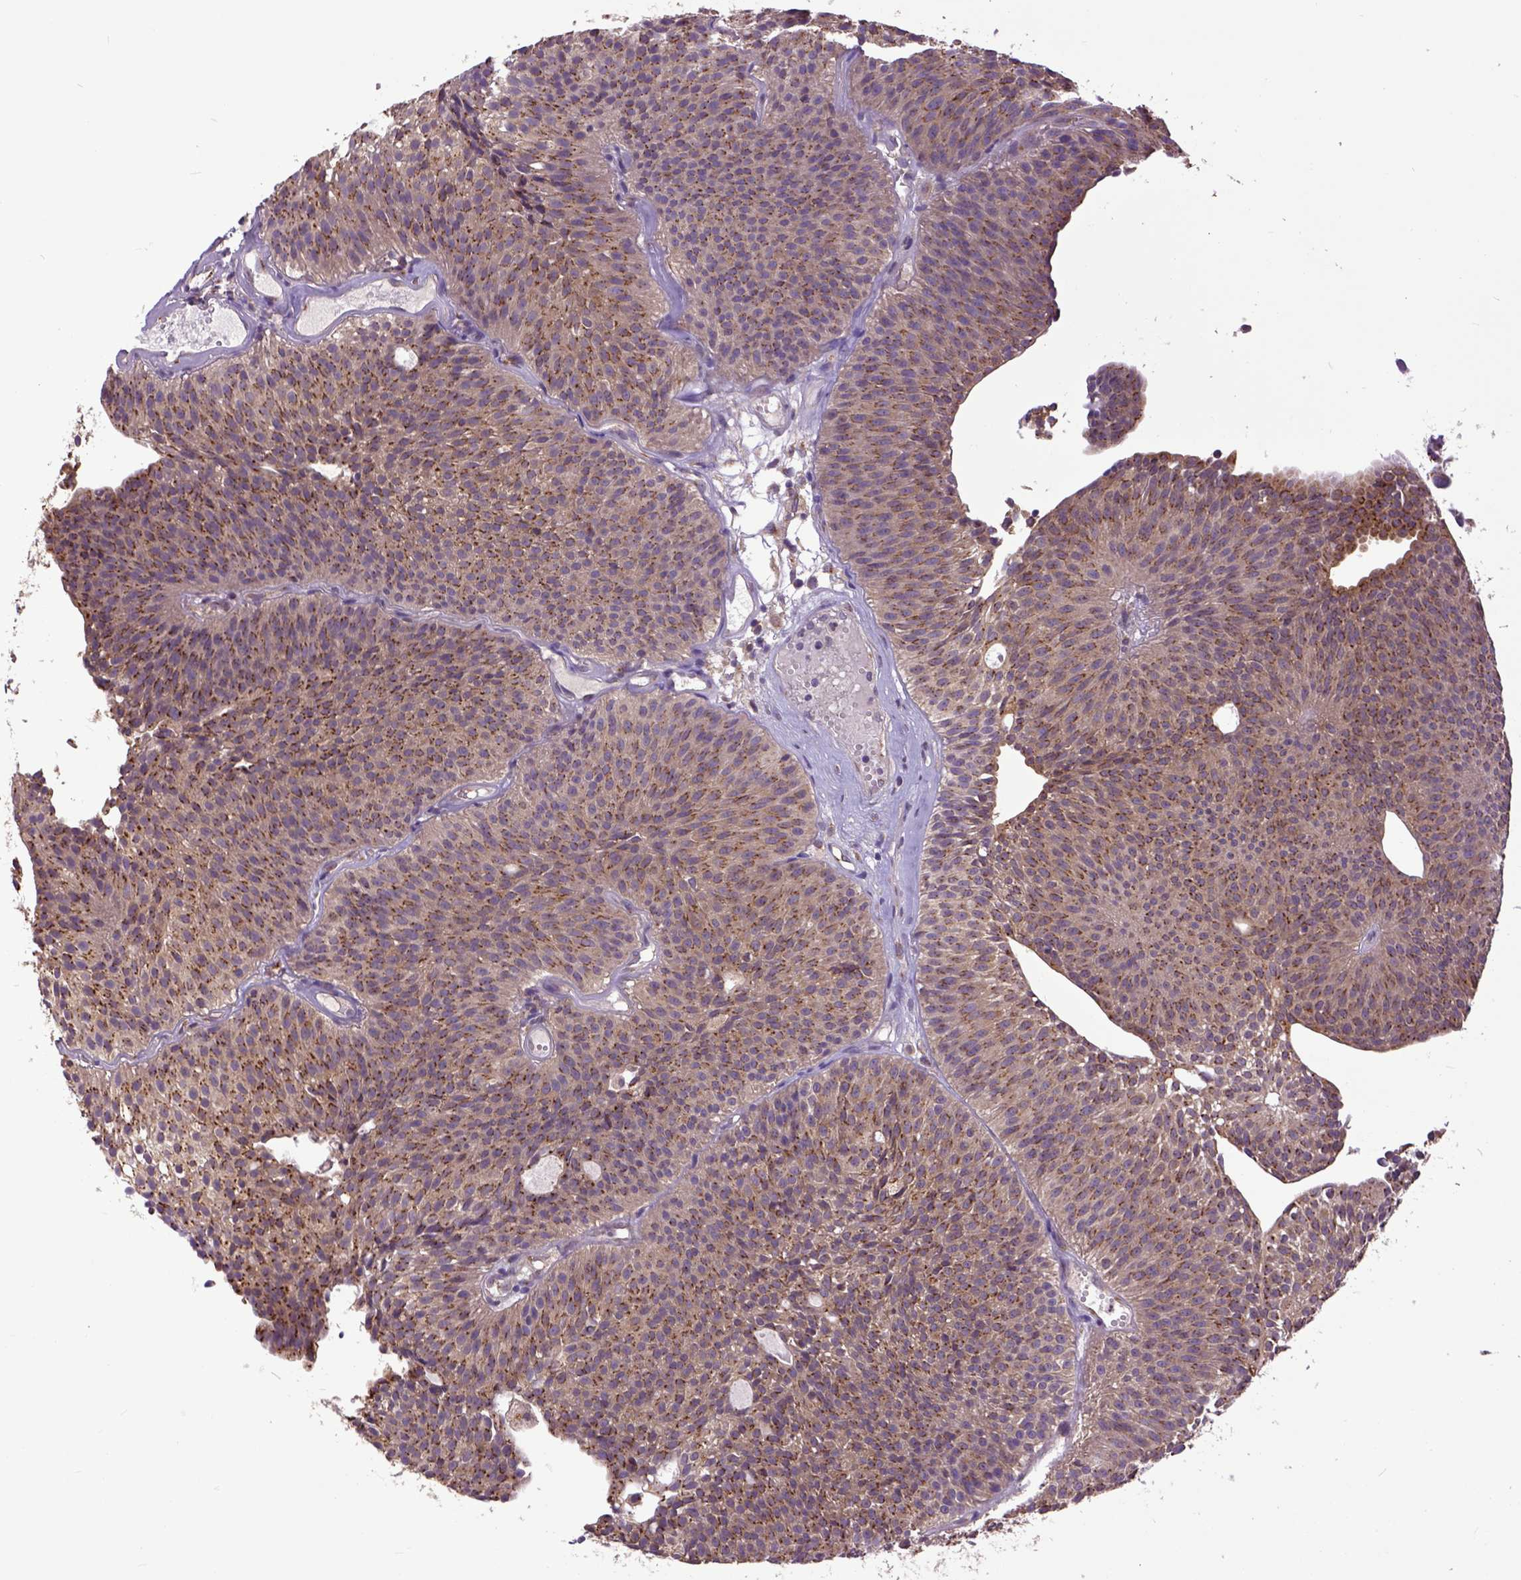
{"staining": {"intensity": "moderate", "quantity": ">75%", "location": "cytoplasmic/membranous"}, "tissue": "urothelial cancer", "cell_type": "Tumor cells", "image_type": "cancer", "snomed": [{"axis": "morphology", "description": "Urothelial carcinoma, Low grade"}, {"axis": "topography", "description": "Urinary bladder"}], "caption": "Low-grade urothelial carcinoma stained with a protein marker shows moderate staining in tumor cells.", "gene": "ARL1", "patient": {"sex": "male", "age": 63}}